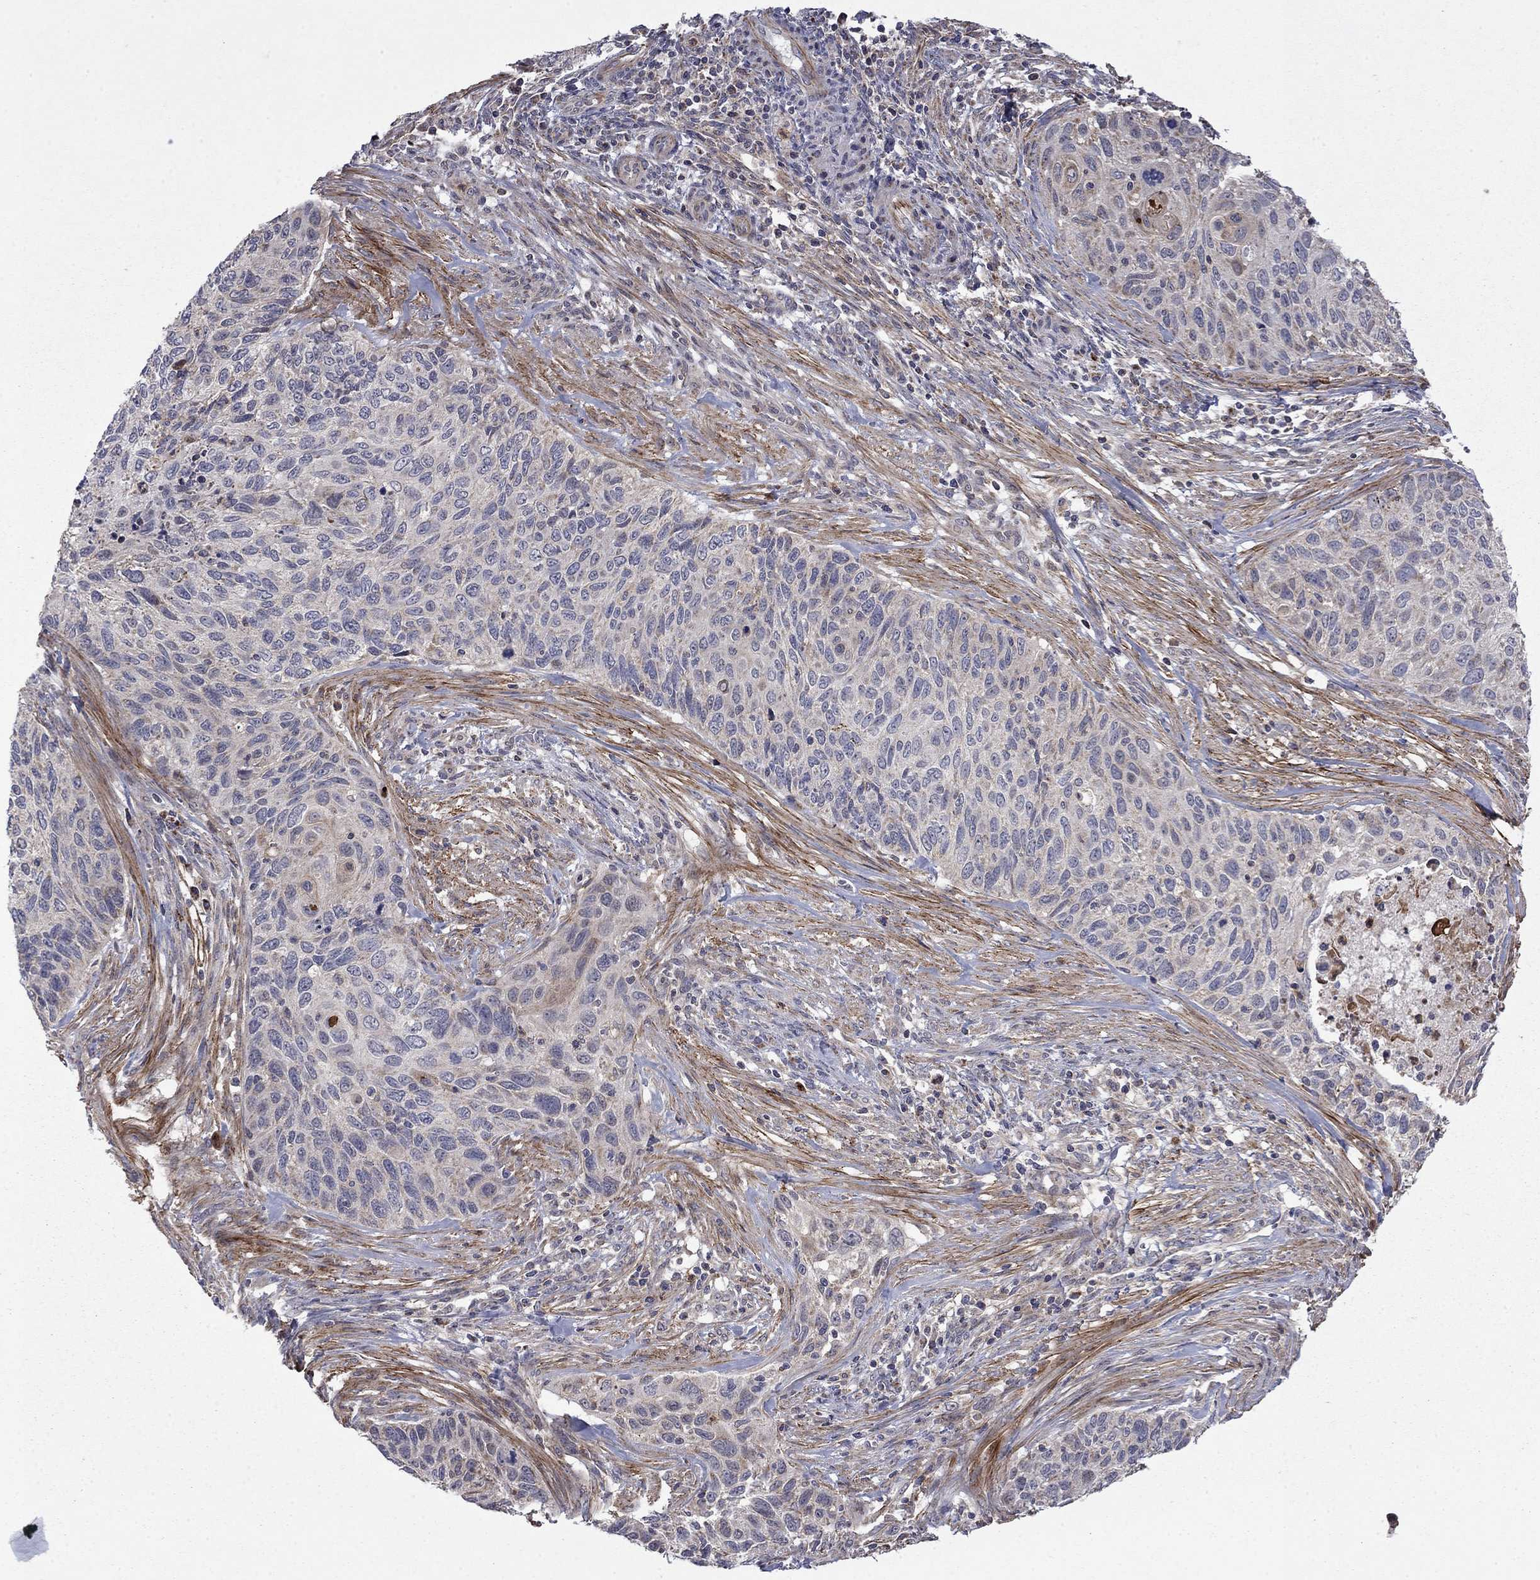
{"staining": {"intensity": "negative", "quantity": "none", "location": "none"}, "tissue": "cervical cancer", "cell_type": "Tumor cells", "image_type": "cancer", "snomed": [{"axis": "morphology", "description": "Squamous cell carcinoma, NOS"}, {"axis": "topography", "description": "Cervix"}], "caption": "This photomicrograph is of squamous cell carcinoma (cervical) stained with immunohistochemistry (IHC) to label a protein in brown with the nuclei are counter-stained blue. There is no expression in tumor cells. Nuclei are stained in blue.", "gene": "DOP1B", "patient": {"sex": "female", "age": 70}}